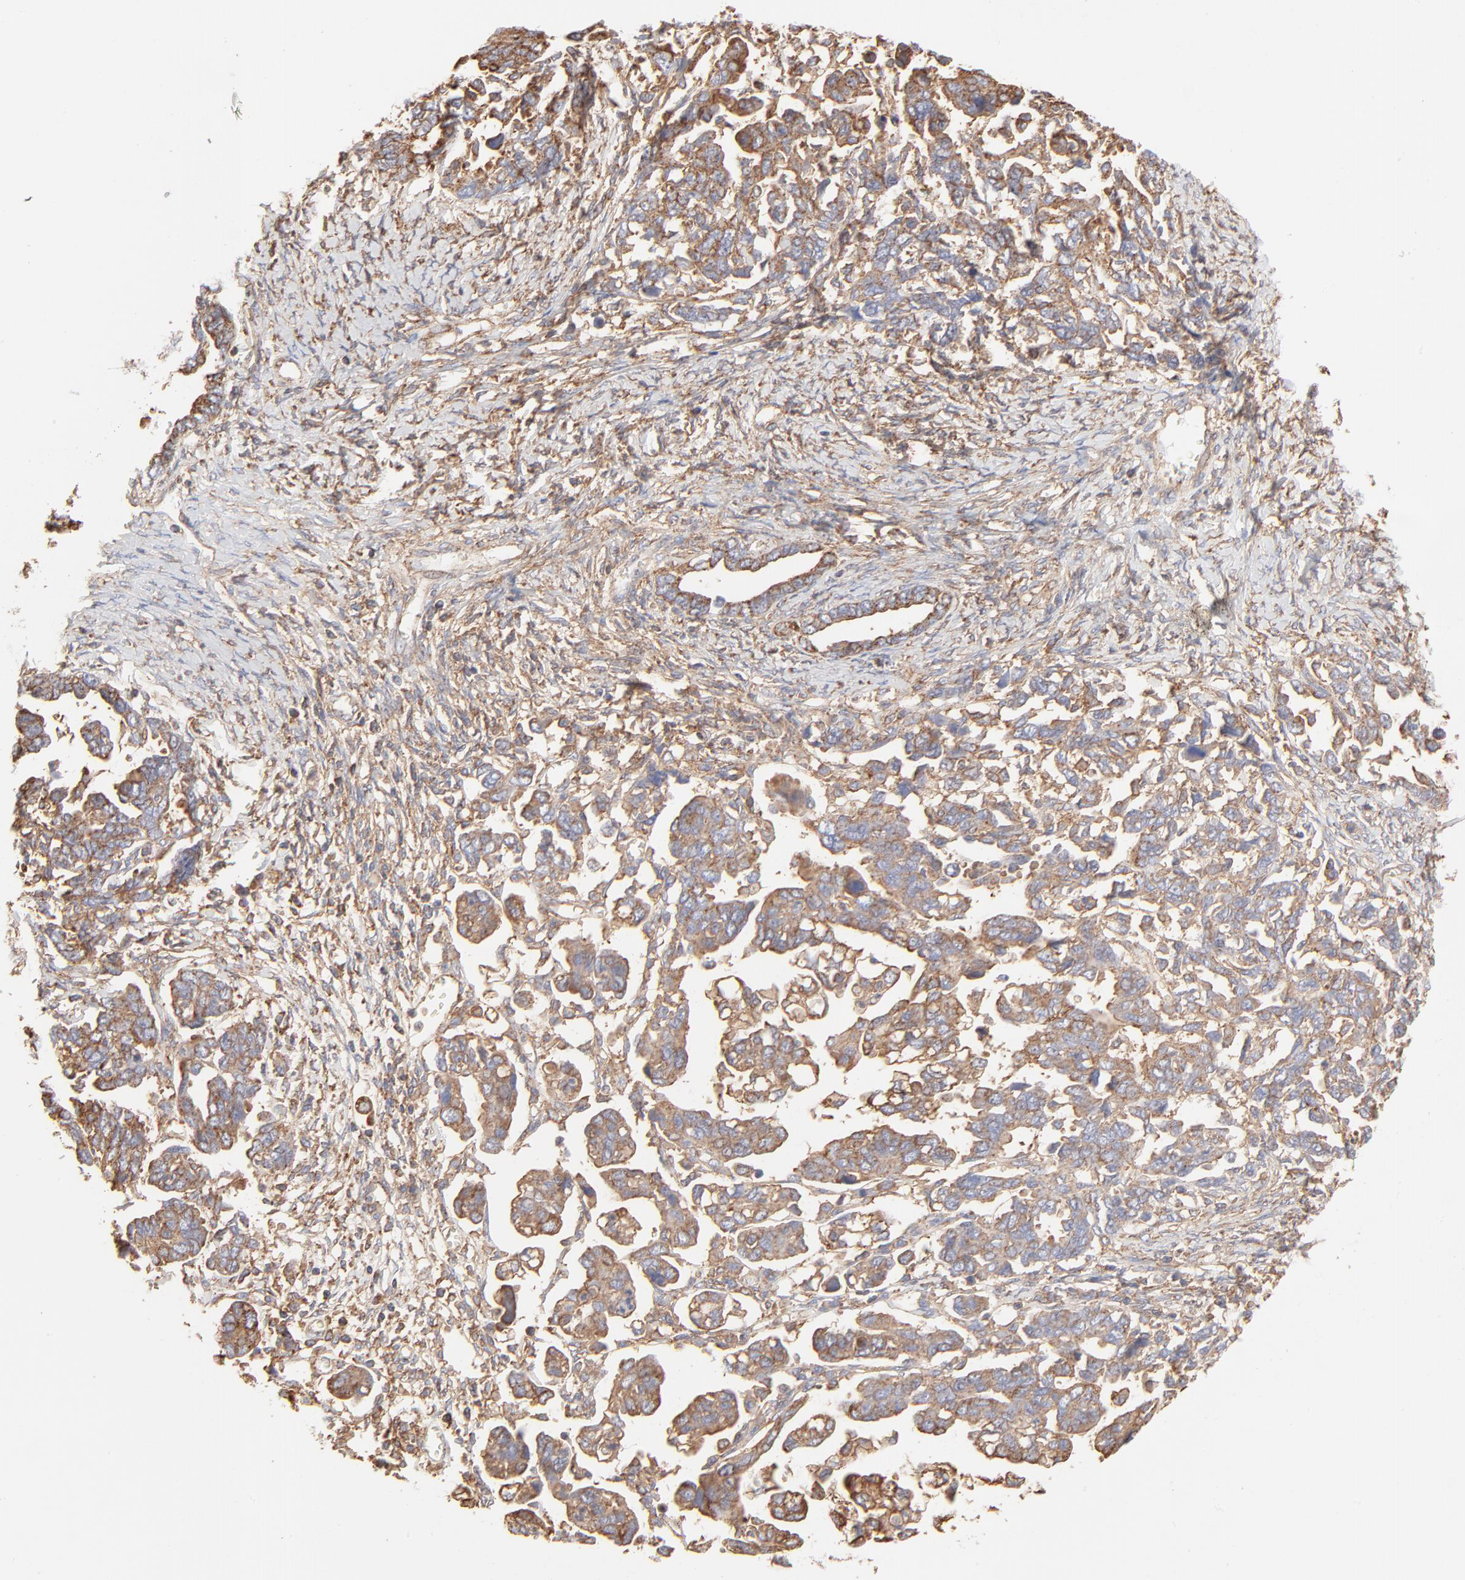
{"staining": {"intensity": "moderate", "quantity": ">75%", "location": "cytoplasmic/membranous"}, "tissue": "ovarian cancer", "cell_type": "Tumor cells", "image_type": "cancer", "snomed": [{"axis": "morphology", "description": "Cystadenocarcinoma, serous, NOS"}, {"axis": "topography", "description": "Ovary"}], "caption": "Tumor cells display moderate cytoplasmic/membranous staining in about >75% of cells in serous cystadenocarcinoma (ovarian). (brown staining indicates protein expression, while blue staining denotes nuclei).", "gene": "CLTB", "patient": {"sex": "female", "age": 69}}